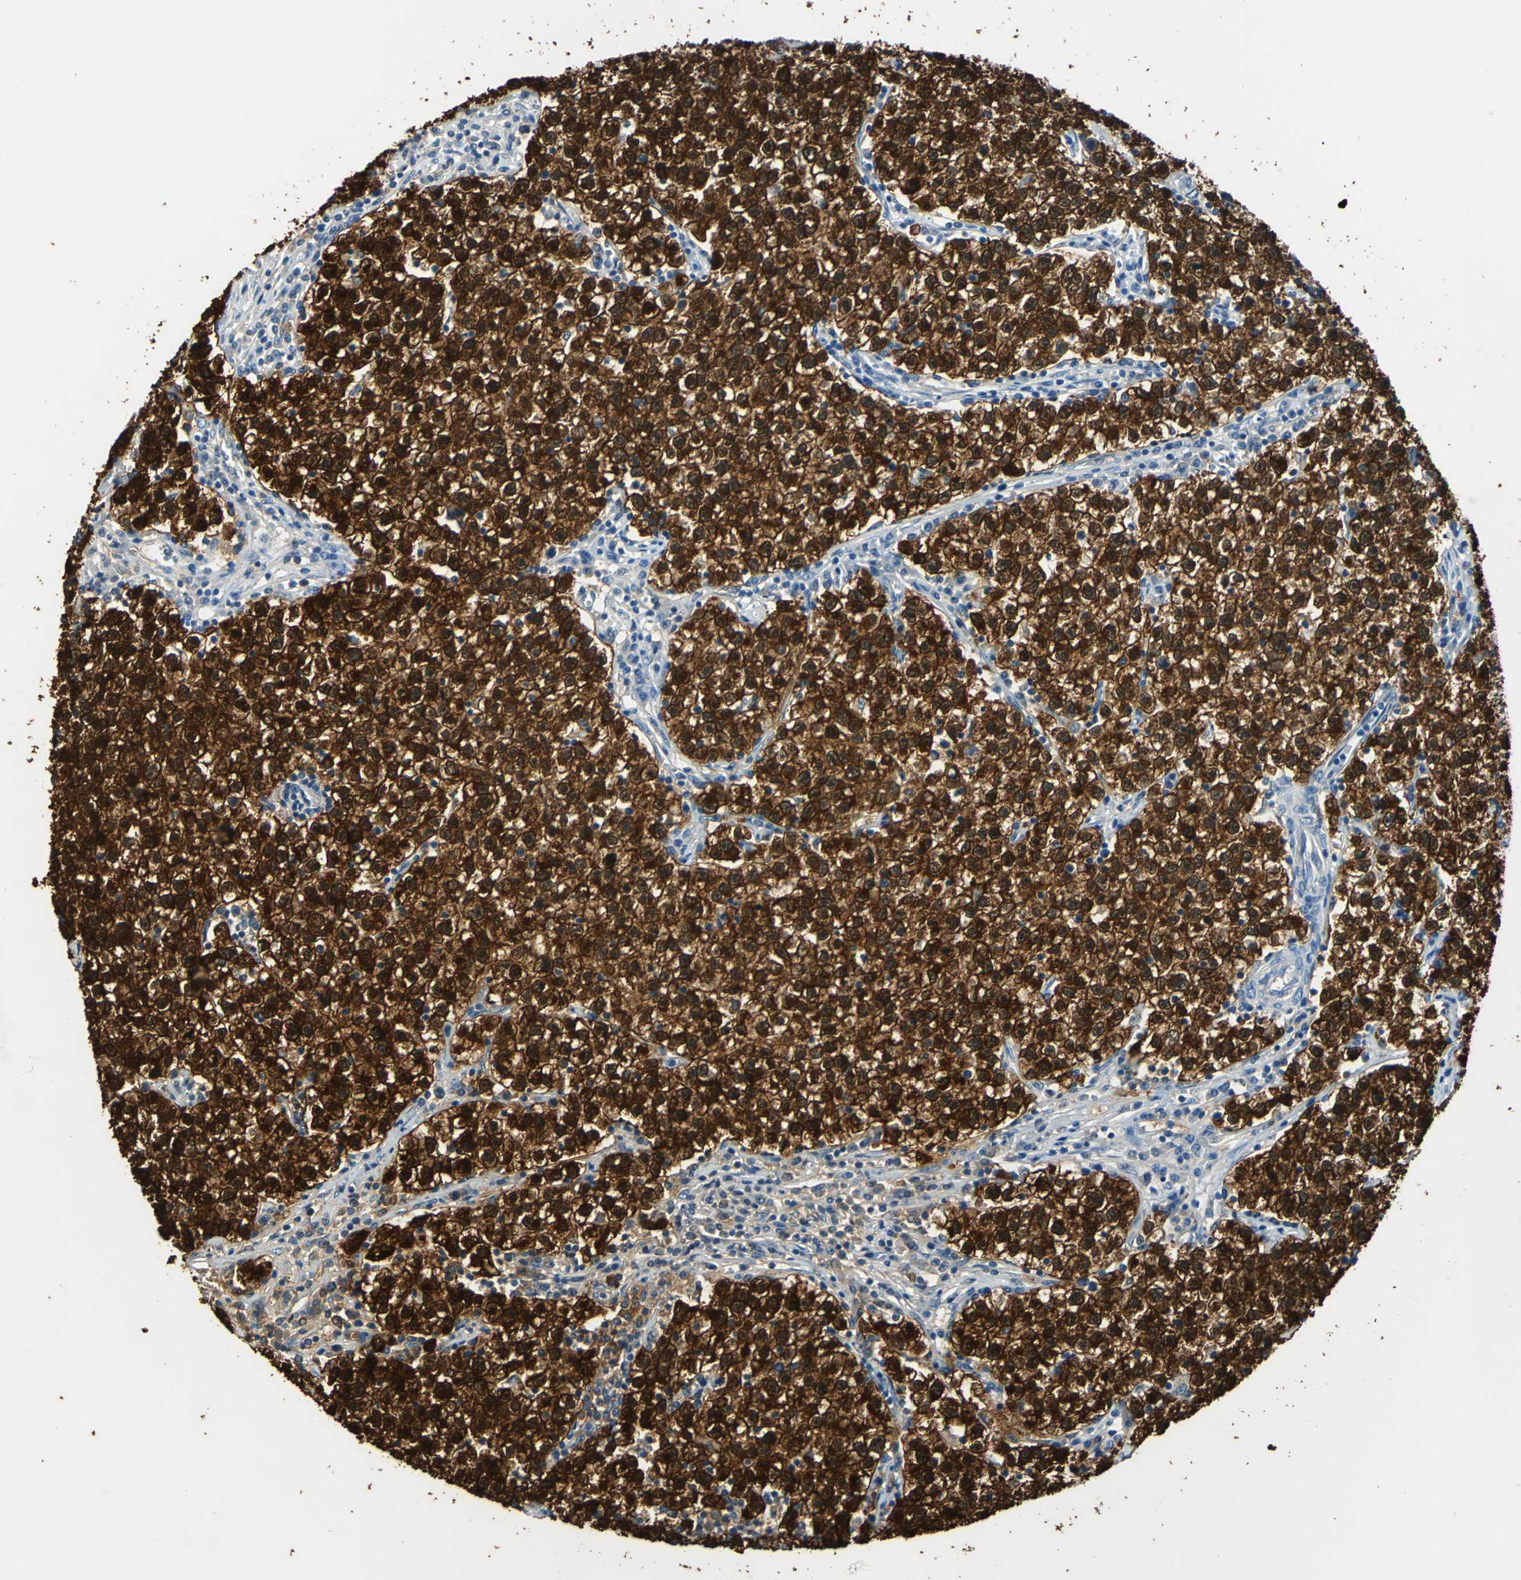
{"staining": {"intensity": "strong", "quantity": ">75%", "location": "cytoplasmic/membranous,nuclear"}, "tissue": "testis cancer", "cell_type": "Tumor cells", "image_type": "cancer", "snomed": [{"axis": "morphology", "description": "Seminoma, NOS"}, {"axis": "topography", "description": "Testis"}], "caption": "Testis cancer stained with a brown dye reveals strong cytoplasmic/membranous and nuclear positive staining in about >75% of tumor cells.", "gene": "FKBP4", "patient": {"sex": "male", "age": 22}}